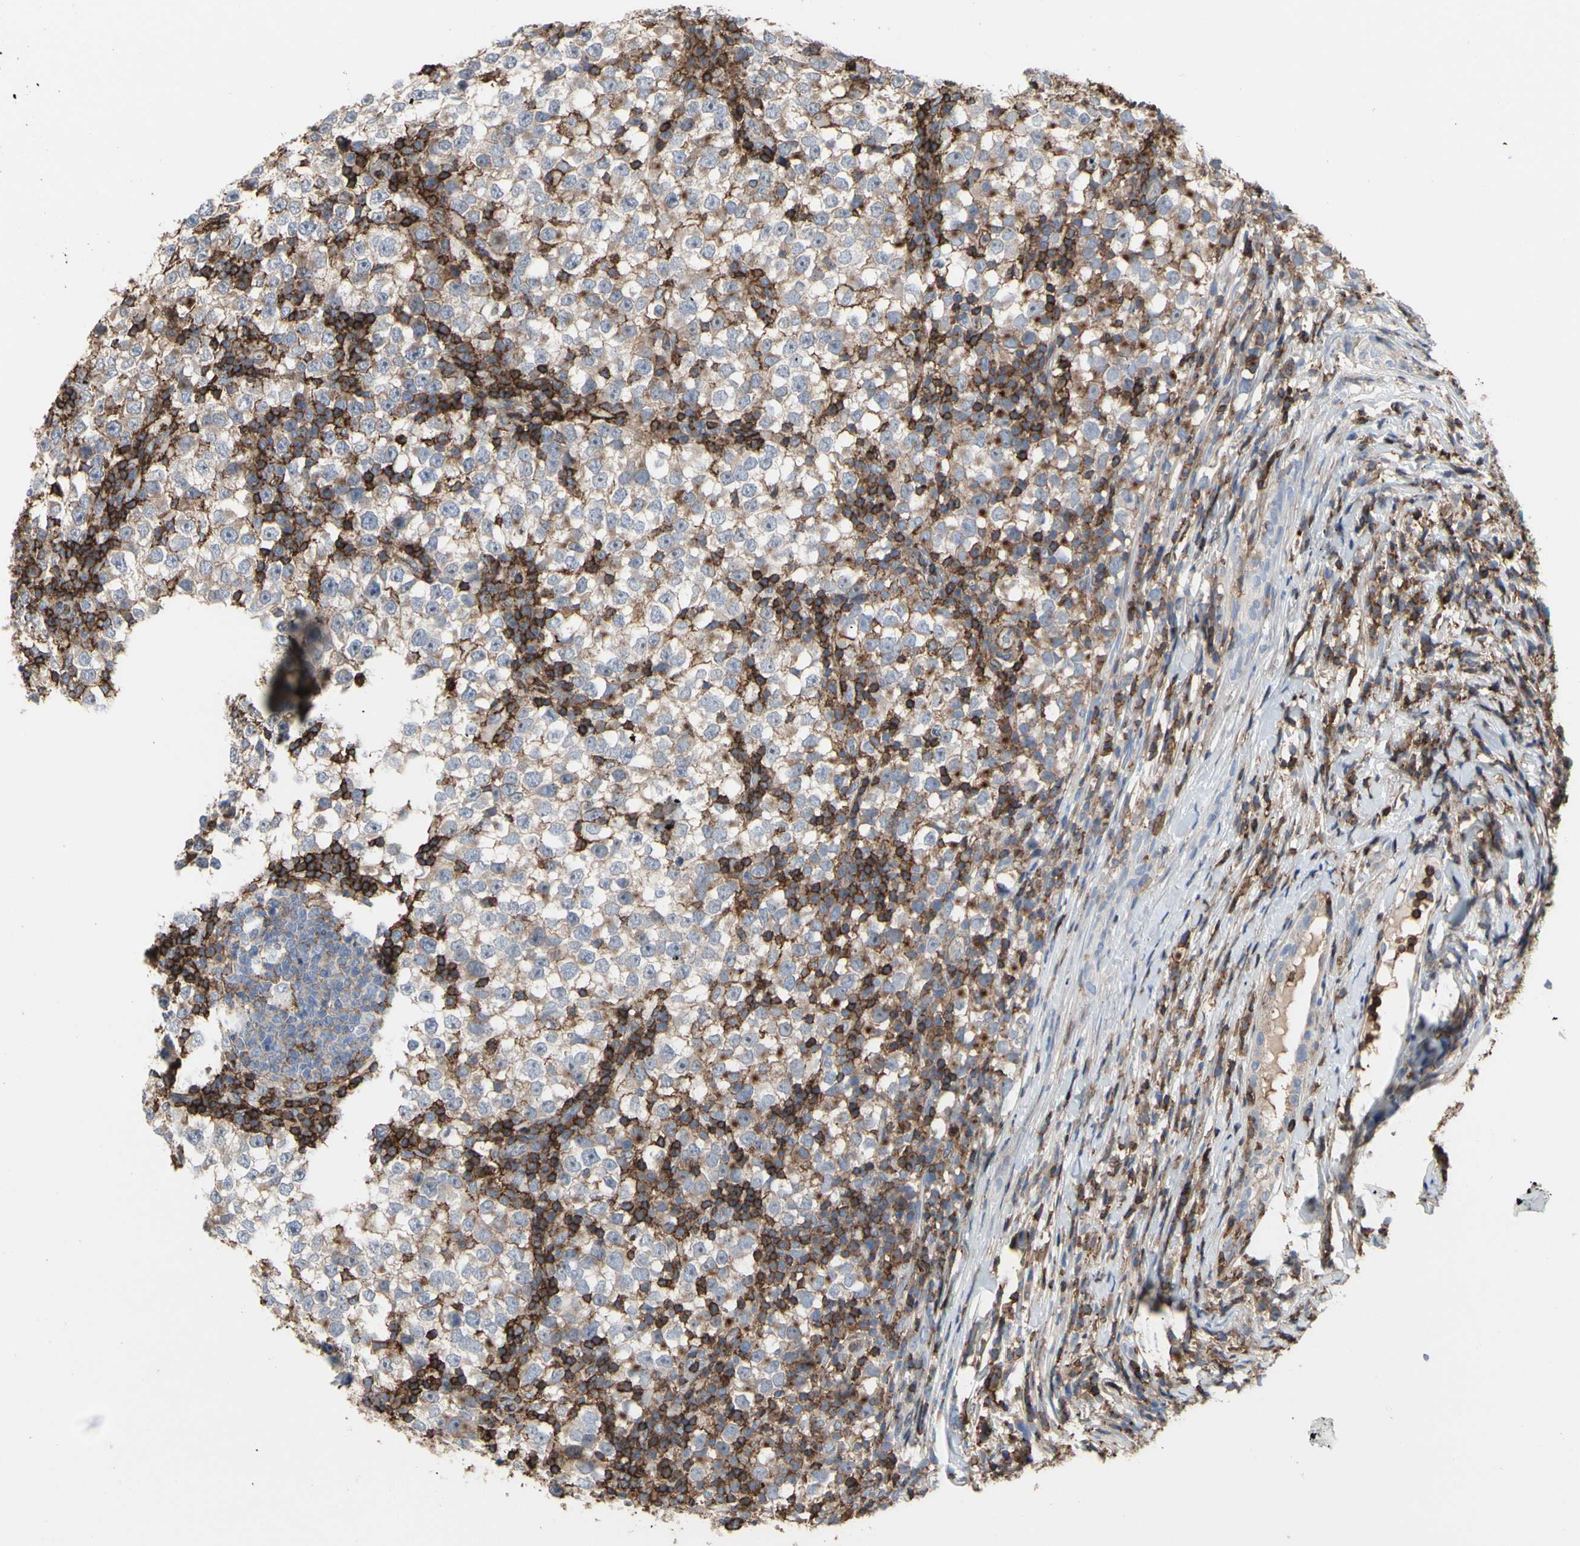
{"staining": {"intensity": "weak", "quantity": ">75%", "location": "cytoplasmic/membranous"}, "tissue": "testis cancer", "cell_type": "Tumor cells", "image_type": "cancer", "snomed": [{"axis": "morphology", "description": "Seminoma, NOS"}, {"axis": "topography", "description": "Testis"}], "caption": "Seminoma (testis) stained with a brown dye demonstrates weak cytoplasmic/membranous positive staining in approximately >75% of tumor cells.", "gene": "ANXA6", "patient": {"sex": "male", "age": 65}}